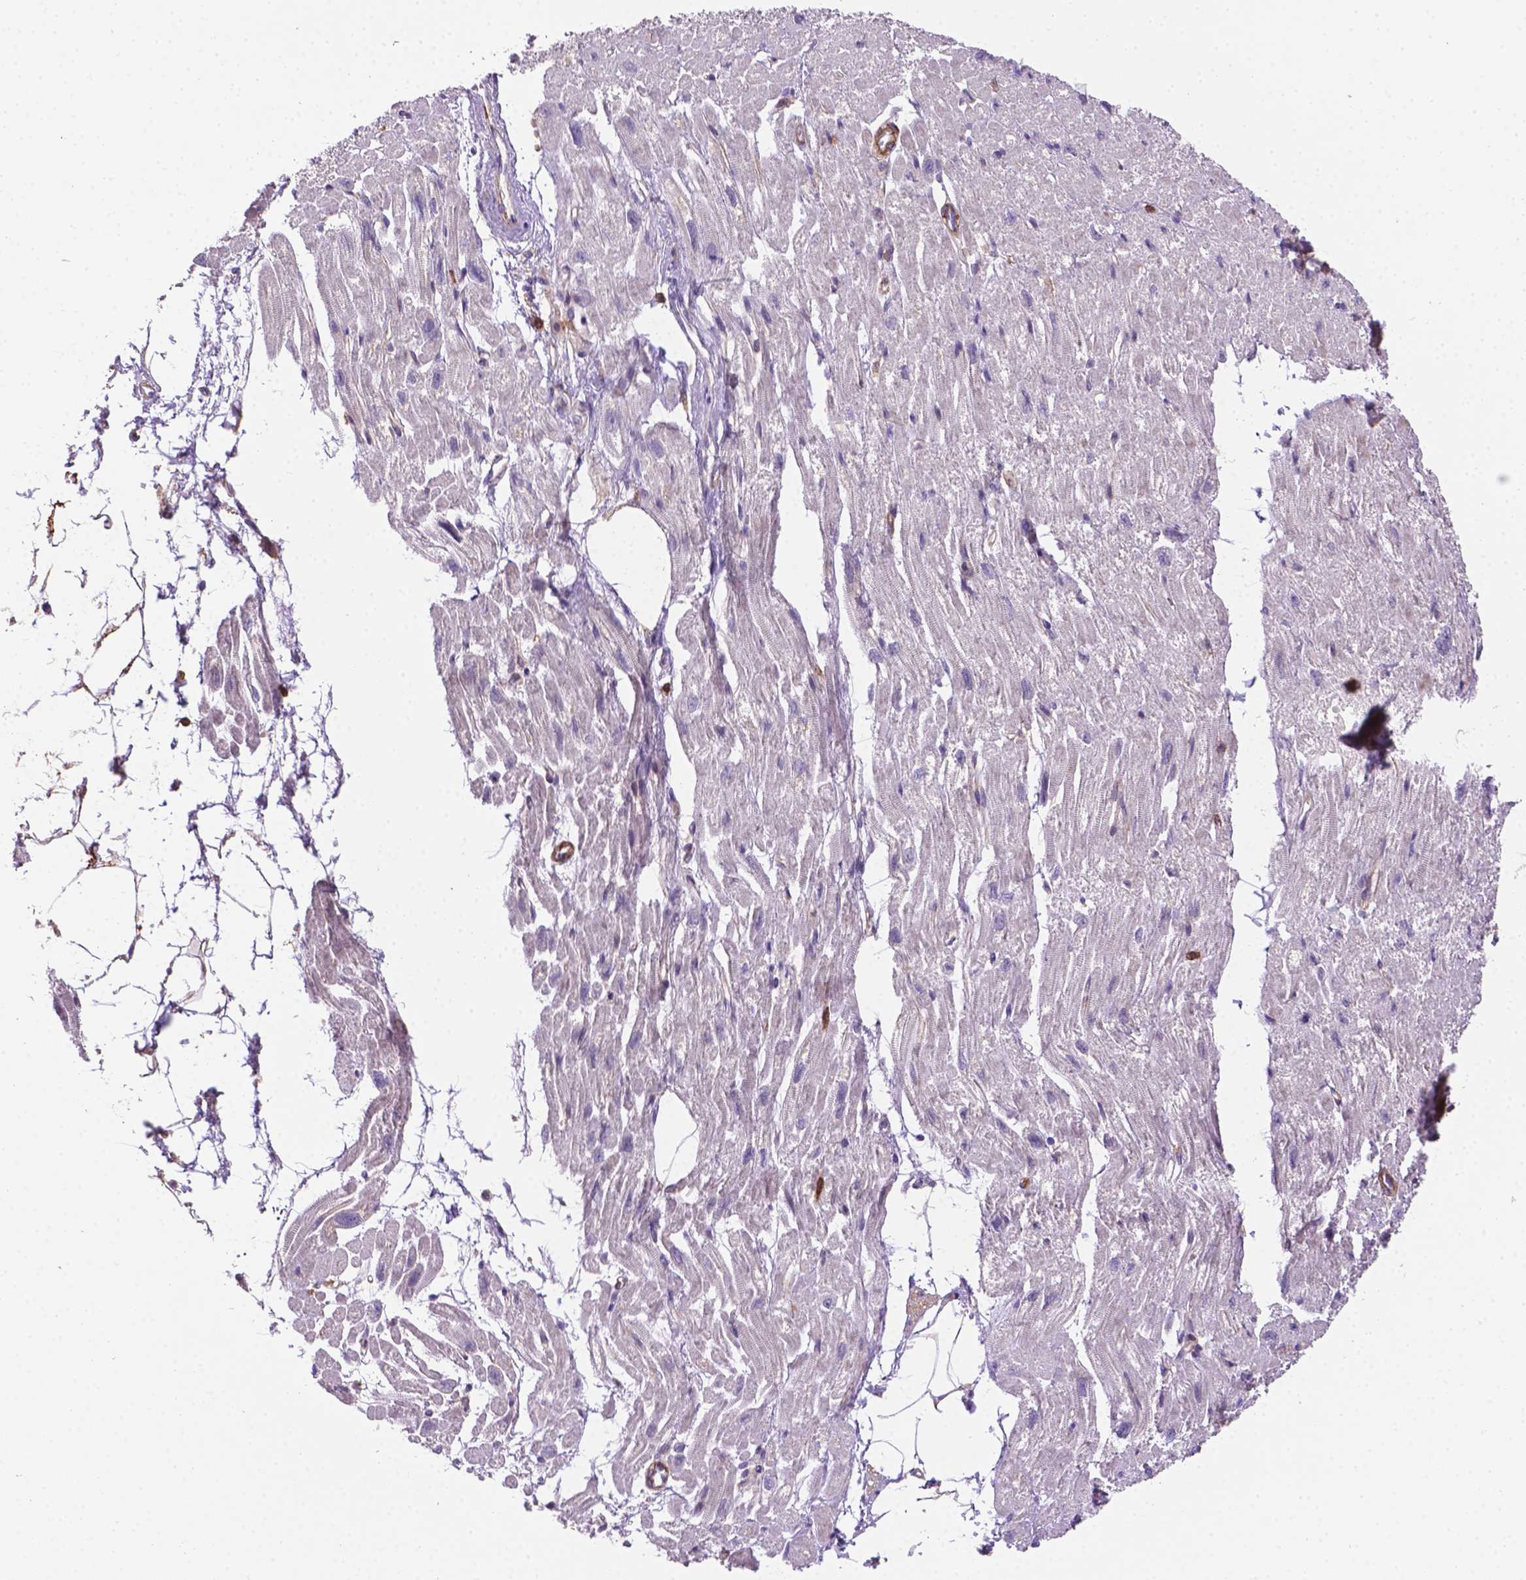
{"staining": {"intensity": "negative", "quantity": "none", "location": "none"}, "tissue": "heart muscle", "cell_type": "Cardiomyocytes", "image_type": "normal", "snomed": [{"axis": "morphology", "description": "Normal tissue, NOS"}, {"axis": "topography", "description": "Heart"}], "caption": "This image is of normal heart muscle stained with immunohistochemistry to label a protein in brown with the nuclei are counter-stained blue. There is no positivity in cardiomyocytes.", "gene": "ACAD10", "patient": {"sex": "female", "age": 62}}